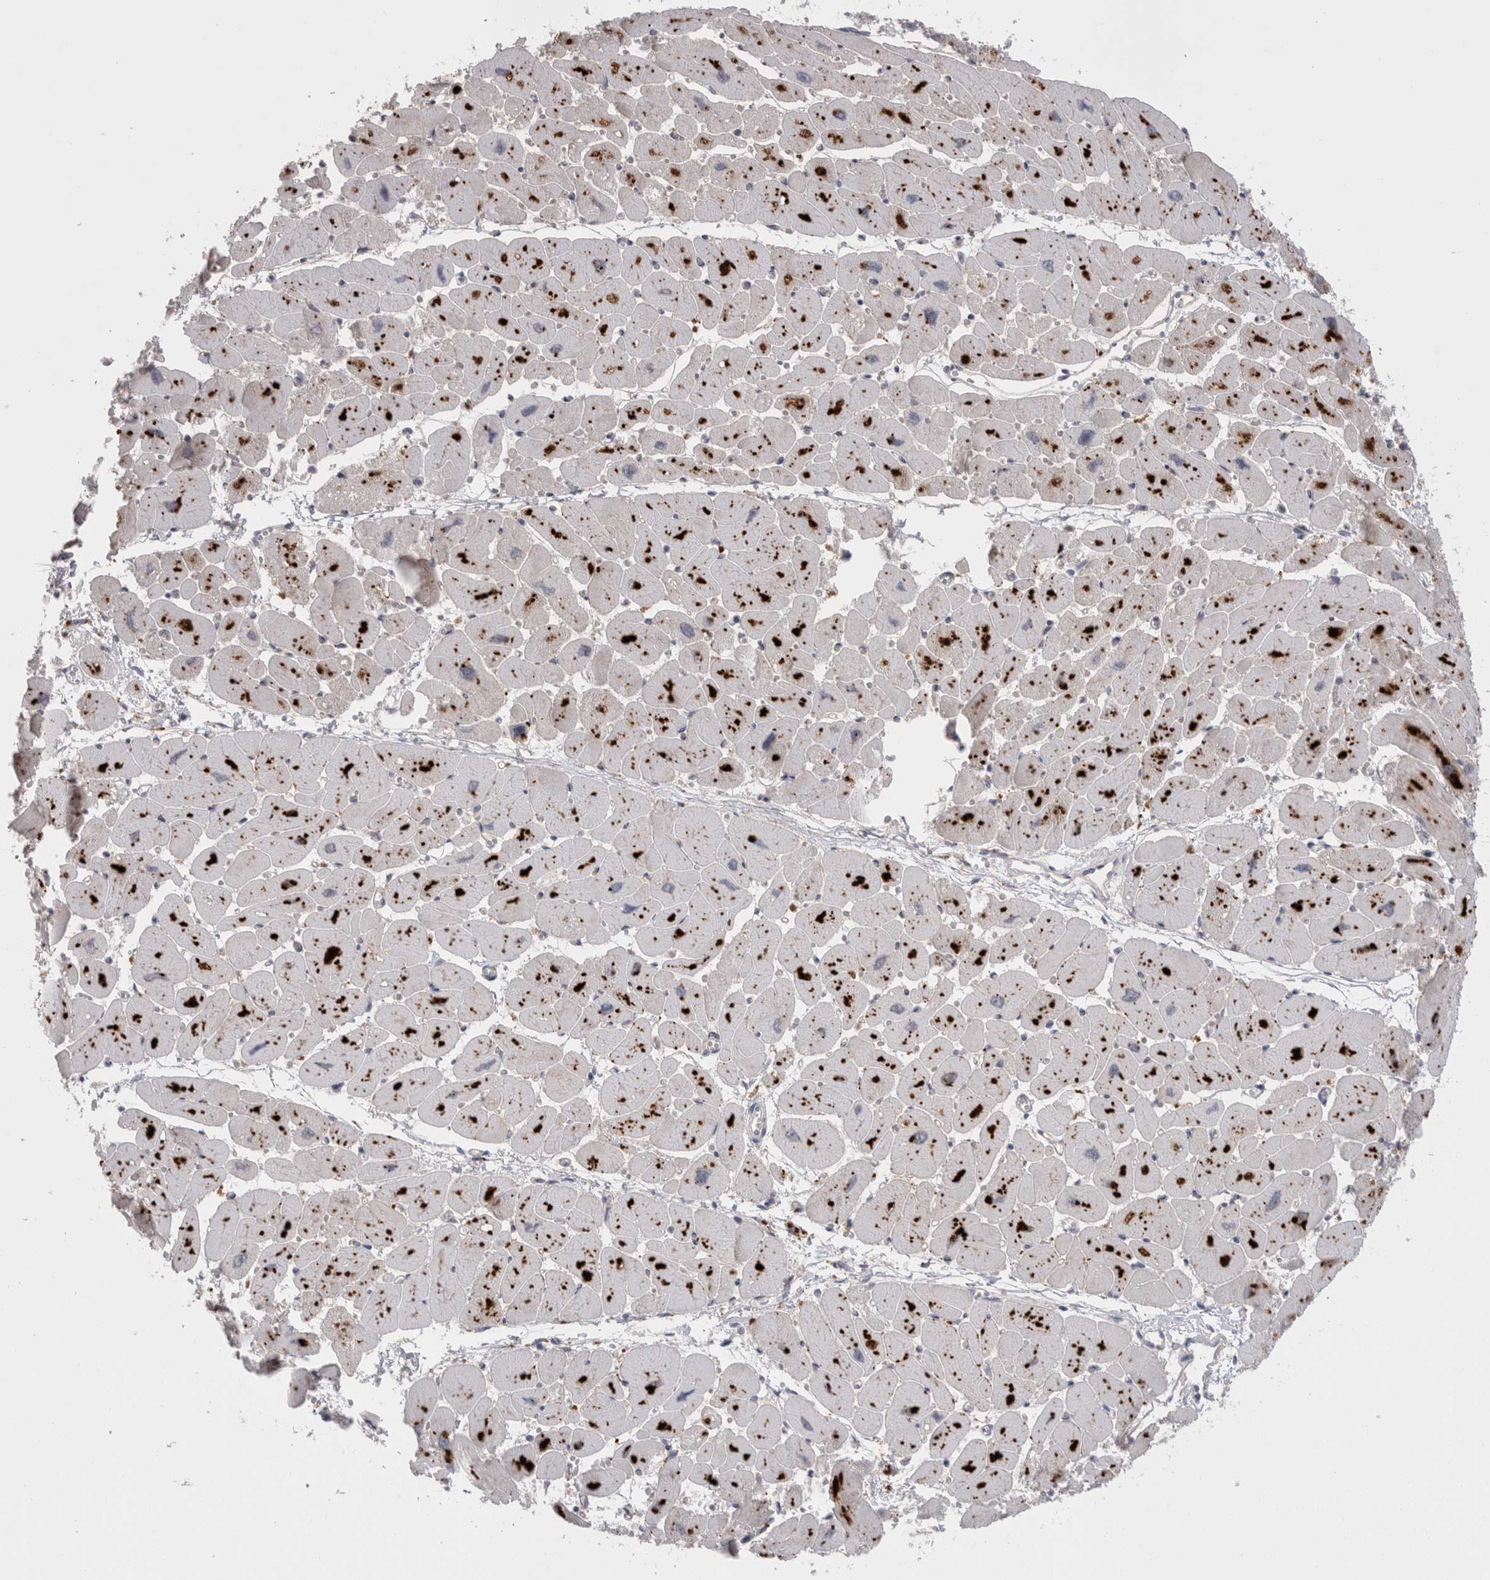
{"staining": {"intensity": "negative", "quantity": "none", "location": "none"}, "tissue": "heart muscle", "cell_type": "Cardiomyocytes", "image_type": "normal", "snomed": [{"axis": "morphology", "description": "Normal tissue, NOS"}, {"axis": "topography", "description": "Heart"}], "caption": "IHC micrograph of unremarkable human heart muscle stained for a protein (brown), which reveals no staining in cardiomyocytes. The staining is performed using DAB (3,3'-diaminobenzidine) brown chromogen with nuclei counter-stained in using hematoxylin.", "gene": "EPDR1", "patient": {"sex": "female", "age": 54}}